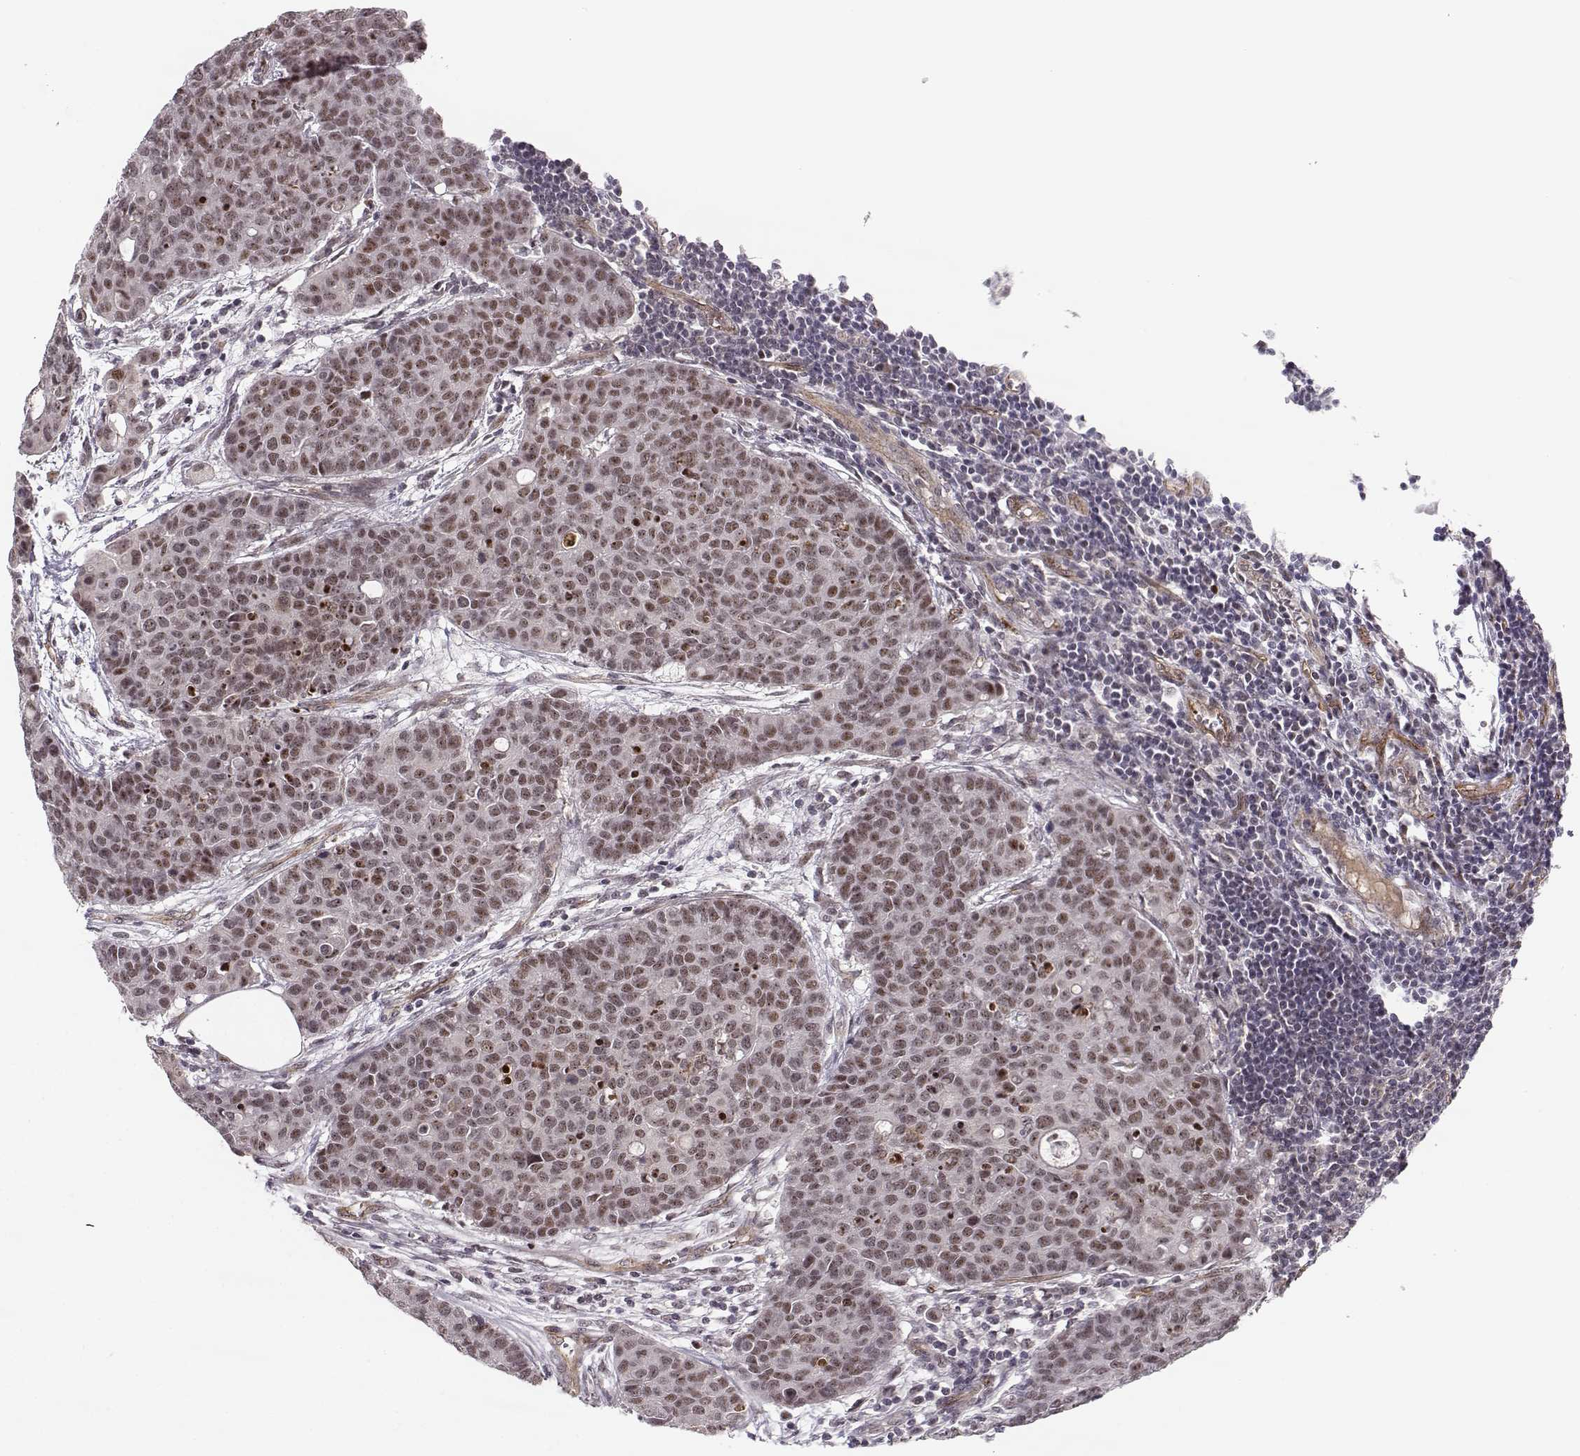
{"staining": {"intensity": "moderate", "quantity": "<25%", "location": "nuclear"}, "tissue": "carcinoid", "cell_type": "Tumor cells", "image_type": "cancer", "snomed": [{"axis": "morphology", "description": "Carcinoid, malignant, NOS"}, {"axis": "topography", "description": "Colon"}], "caption": "An immunohistochemistry micrograph of neoplastic tissue is shown. Protein staining in brown shows moderate nuclear positivity in carcinoid within tumor cells. The protein of interest is shown in brown color, while the nuclei are stained blue.", "gene": "CIR1", "patient": {"sex": "male", "age": 81}}